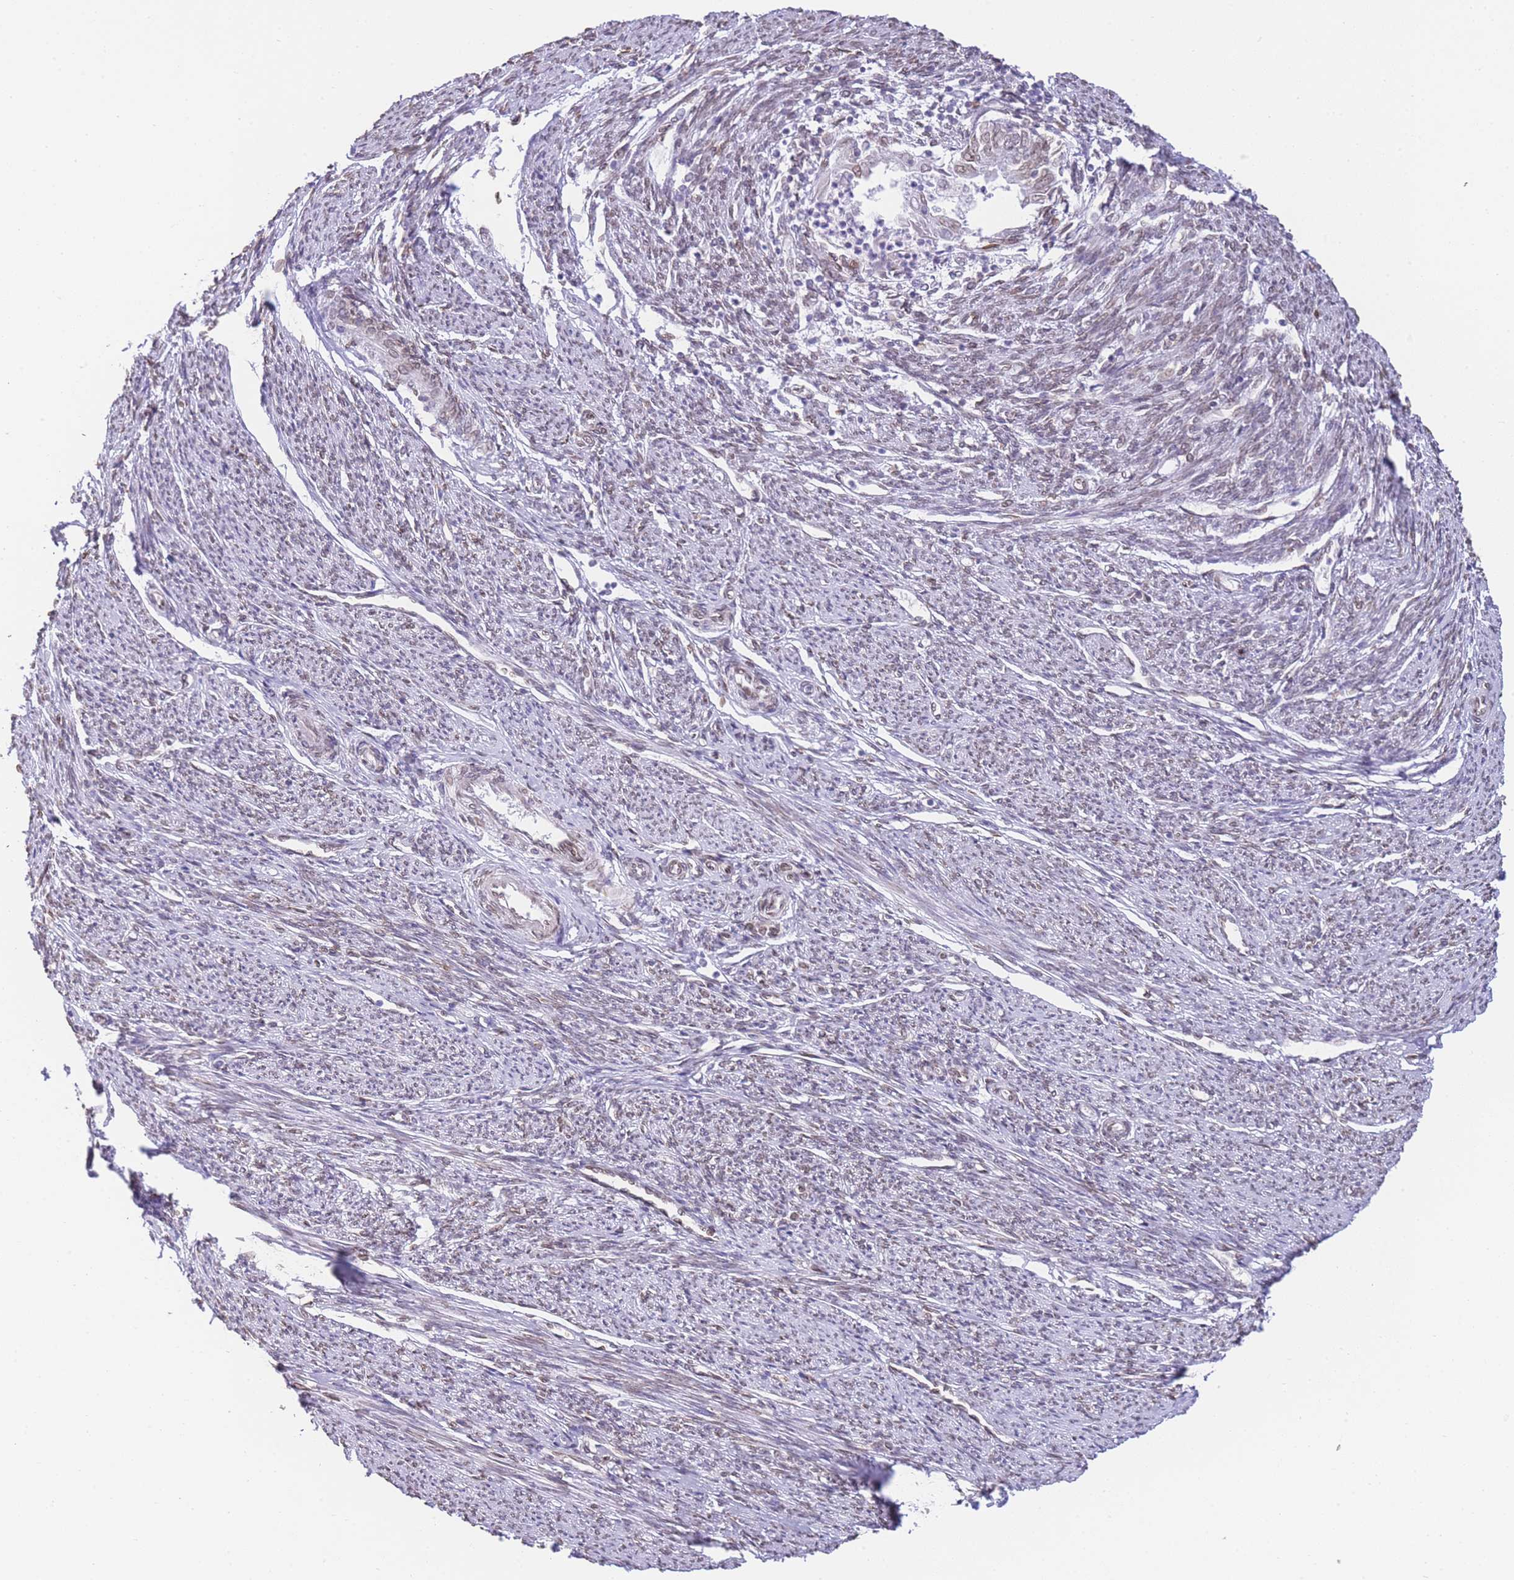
{"staining": {"intensity": "moderate", "quantity": "25%-75%", "location": "nuclear"}, "tissue": "smooth muscle", "cell_type": "Smooth muscle cells", "image_type": "normal", "snomed": [{"axis": "morphology", "description": "Normal tissue, NOS"}, {"axis": "topography", "description": "Smooth muscle"}, {"axis": "topography", "description": "Uterus"}], "caption": "The photomicrograph demonstrates immunohistochemical staining of unremarkable smooth muscle. There is moderate nuclear positivity is seen in approximately 25%-75% of smooth muscle cells. Using DAB (3,3'-diaminobenzidine) (brown) and hematoxylin (blue) stains, captured at high magnification using brightfield microscopy.", "gene": "OR10AD1", "patient": {"sex": "female", "age": 59}}